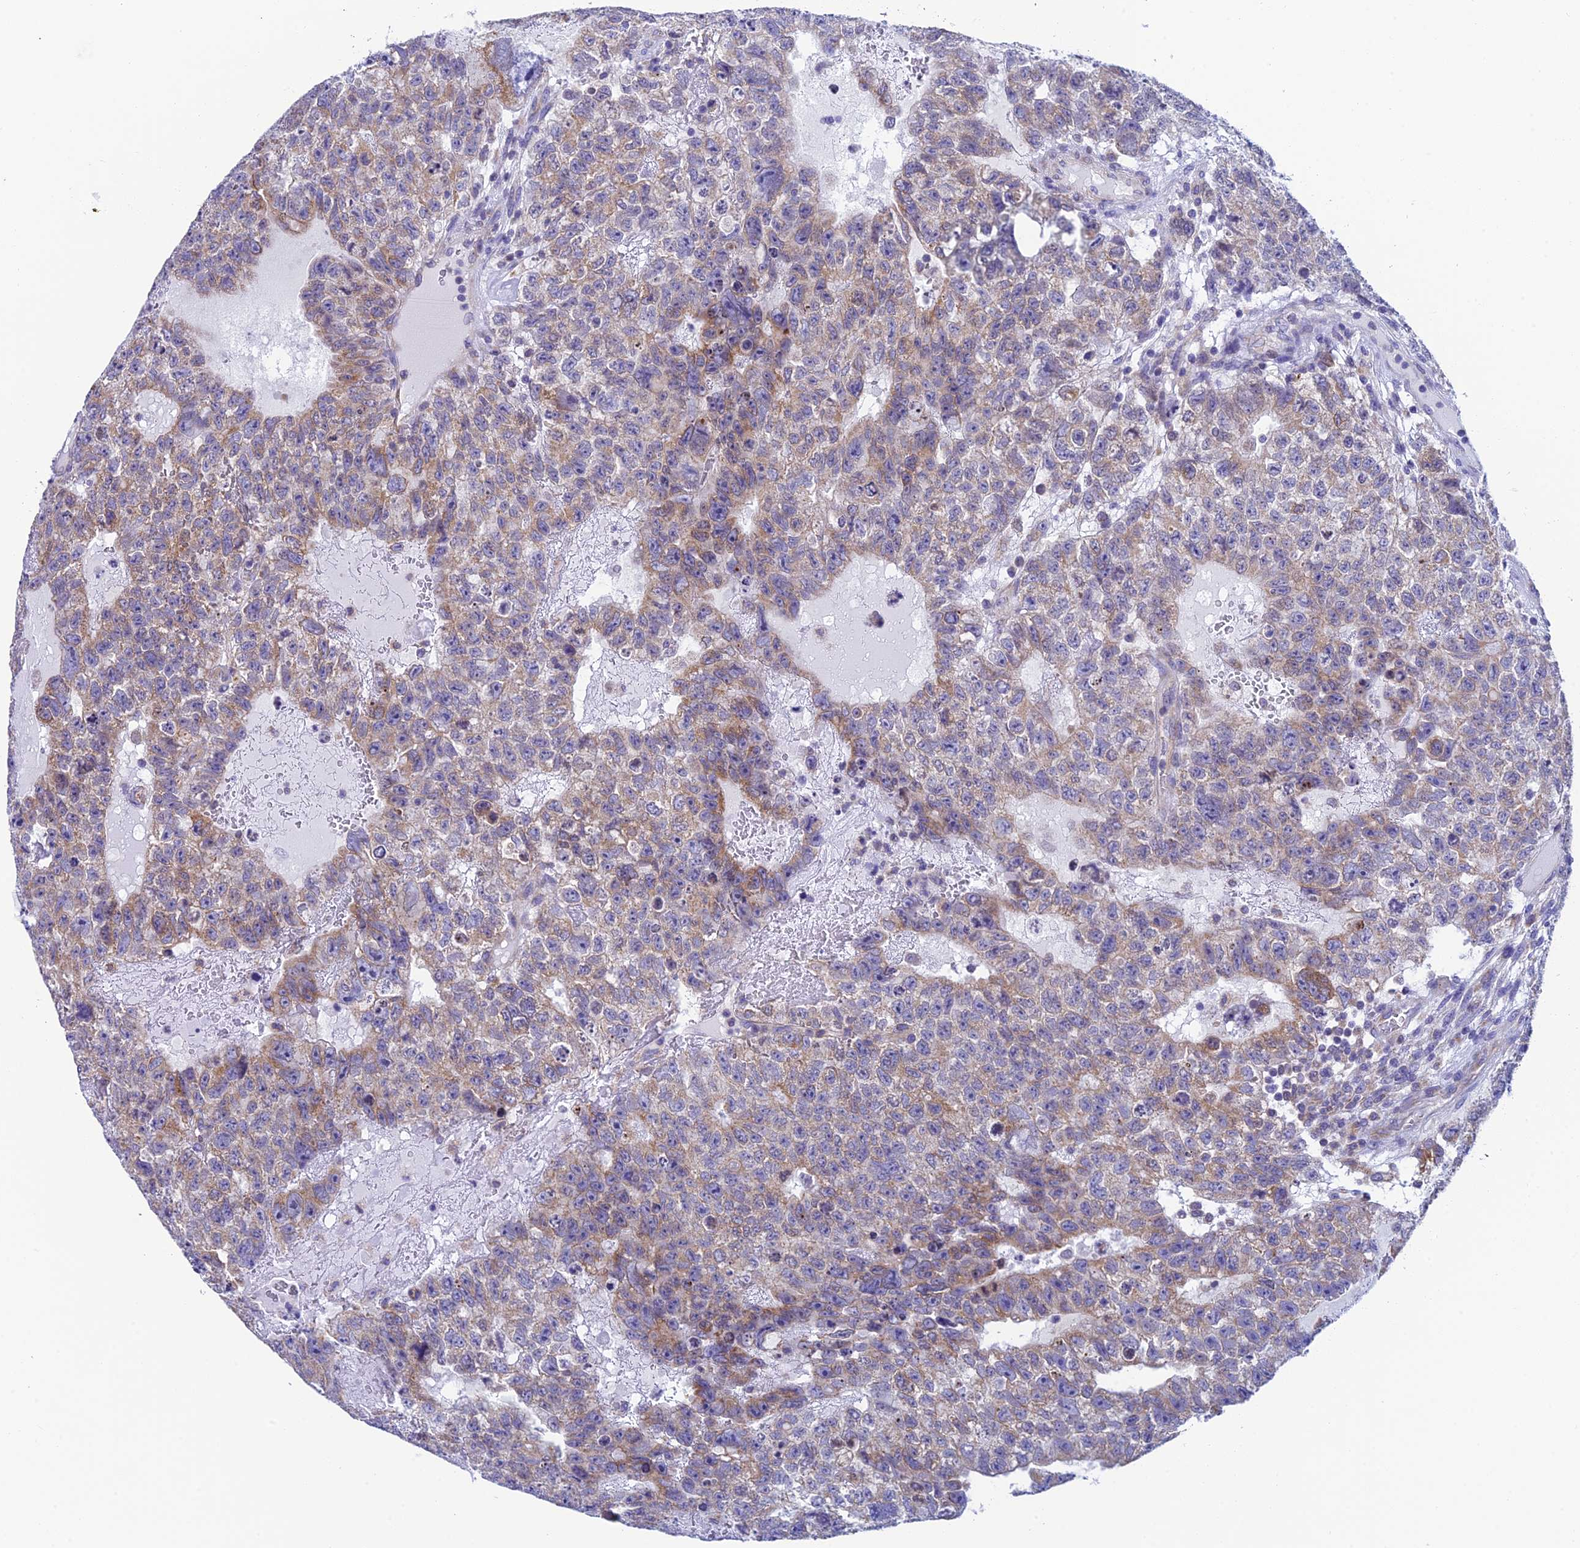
{"staining": {"intensity": "moderate", "quantity": "<25%", "location": "cytoplasmic/membranous"}, "tissue": "testis cancer", "cell_type": "Tumor cells", "image_type": "cancer", "snomed": [{"axis": "morphology", "description": "Carcinoma, Embryonal, NOS"}, {"axis": "topography", "description": "Testis"}], "caption": "Human embryonal carcinoma (testis) stained for a protein (brown) demonstrates moderate cytoplasmic/membranous positive expression in about <25% of tumor cells.", "gene": "REEP4", "patient": {"sex": "male", "age": 26}}